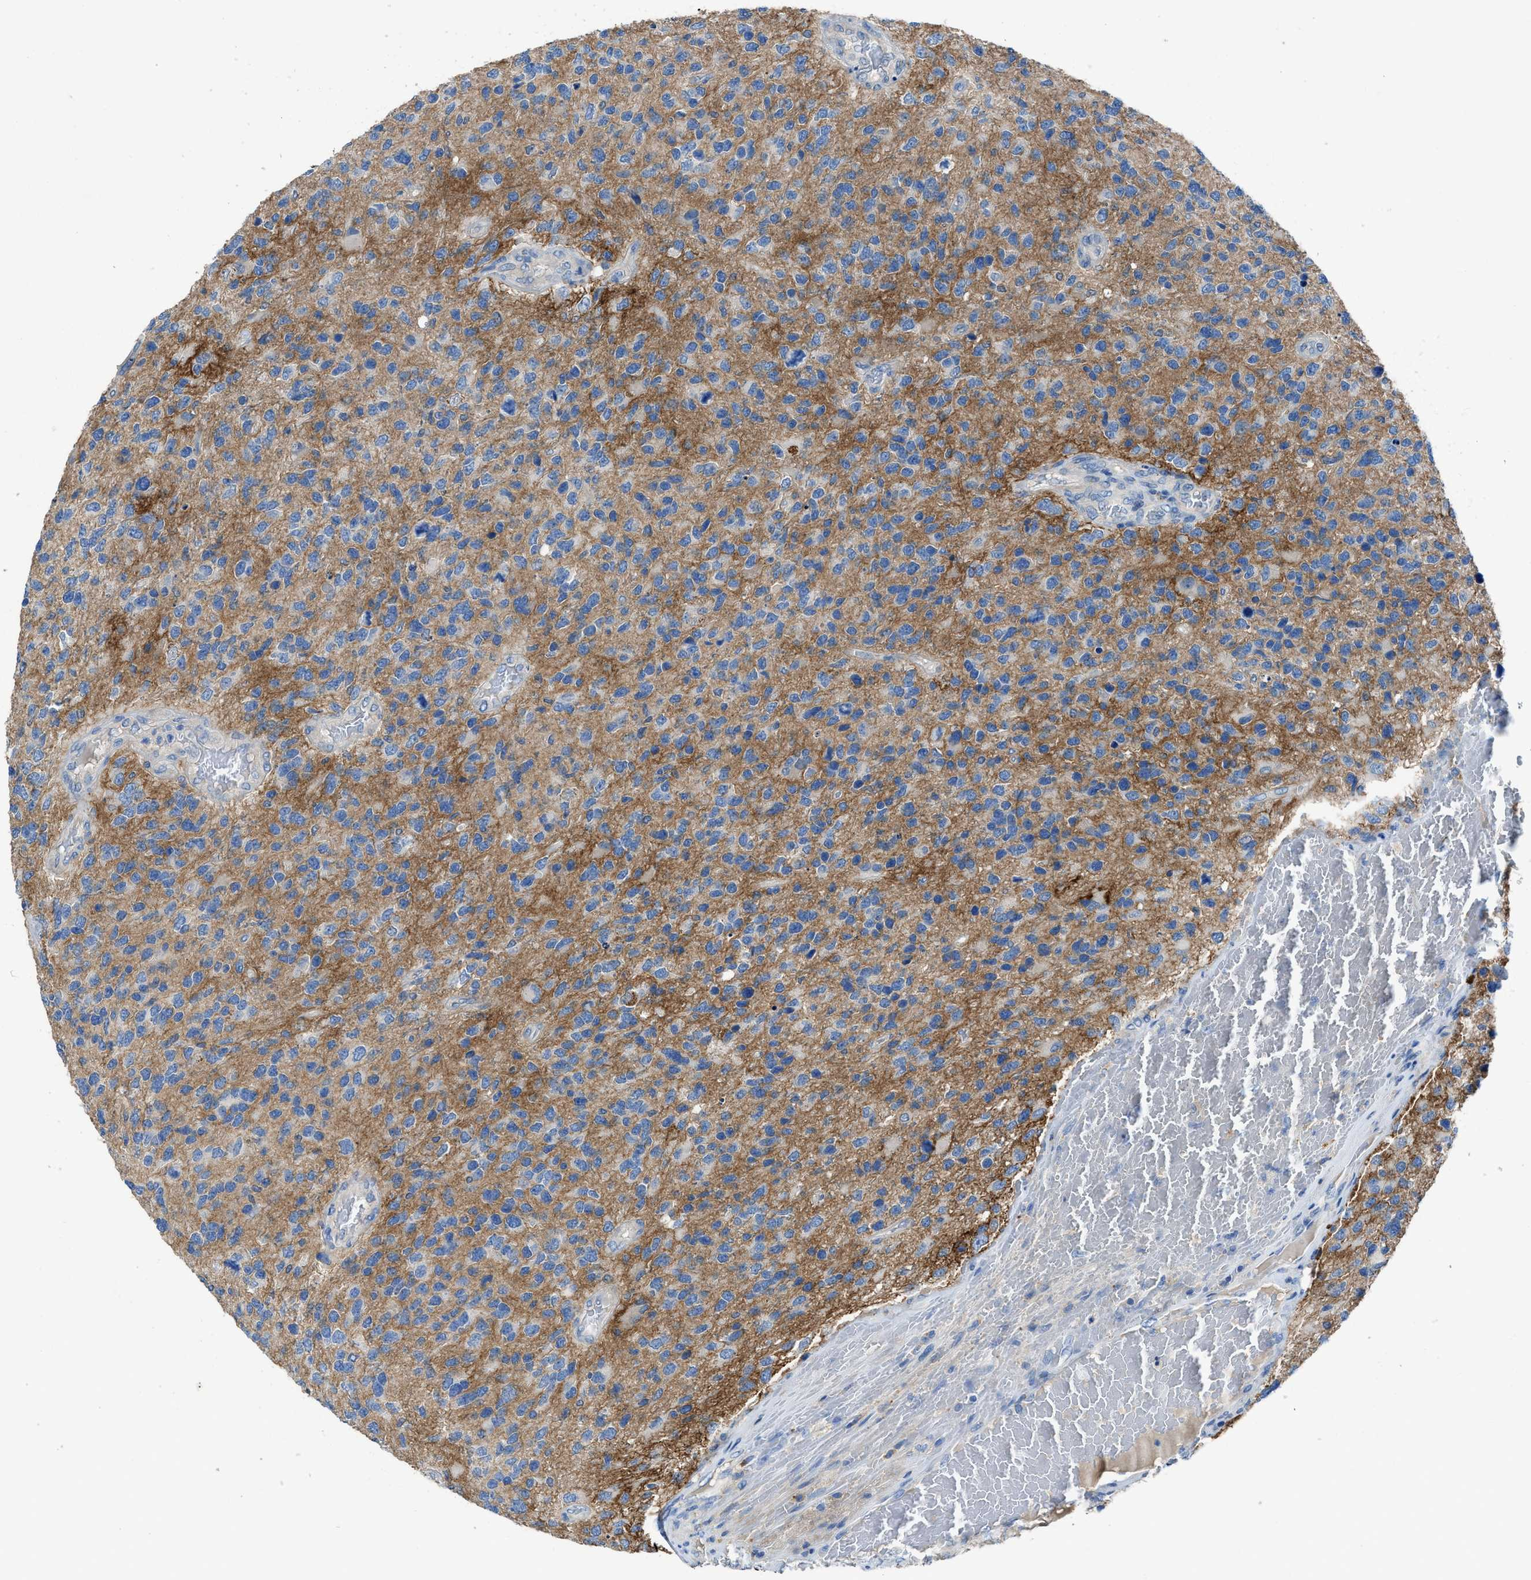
{"staining": {"intensity": "moderate", "quantity": ">75%", "location": "cytoplasmic/membranous"}, "tissue": "glioma", "cell_type": "Tumor cells", "image_type": "cancer", "snomed": [{"axis": "morphology", "description": "Glioma, malignant, High grade"}, {"axis": "topography", "description": "Brain"}], "caption": "Tumor cells demonstrate moderate cytoplasmic/membranous positivity in approximately >75% of cells in glioma.", "gene": "PTGFRN", "patient": {"sex": "female", "age": 58}}